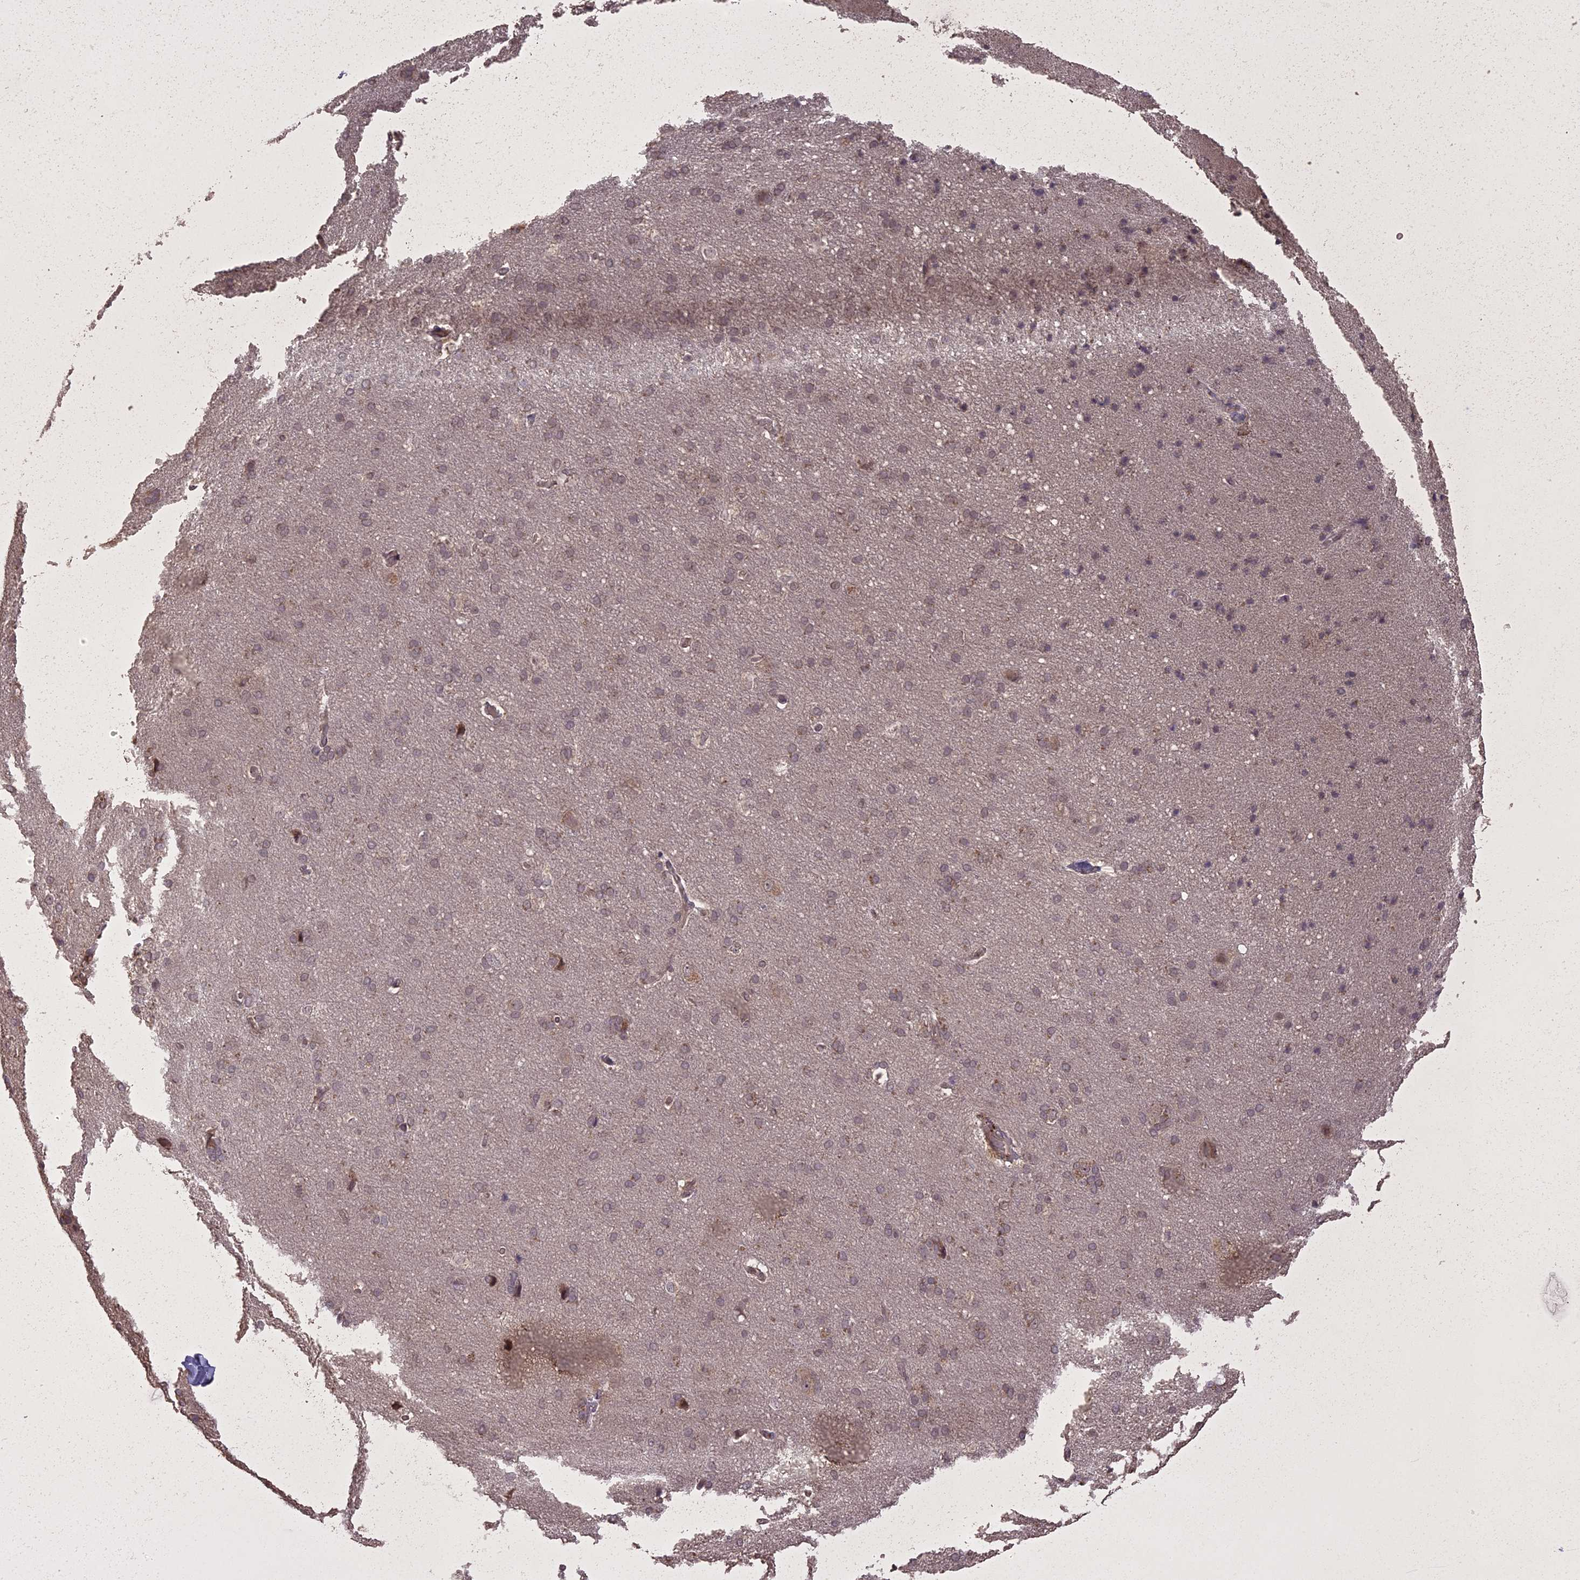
{"staining": {"intensity": "weak", "quantity": ">75%", "location": "cytoplasmic/membranous"}, "tissue": "cerebral cortex", "cell_type": "Endothelial cells", "image_type": "normal", "snomed": [{"axis": "morphology", "description": "Normal tissue, NOS"}, {"axis": "topography", "description": "Cerebral cortex"}], "caption": "A photomicrograph showing weak cytoplasmic/membranous positivity in about >75% of endothelial cells in normal cerebral cortex, as visualized by brown immunohistochemical staining.", "gene": "LIN37", "patient": {"sex": "male", "age": 62}}